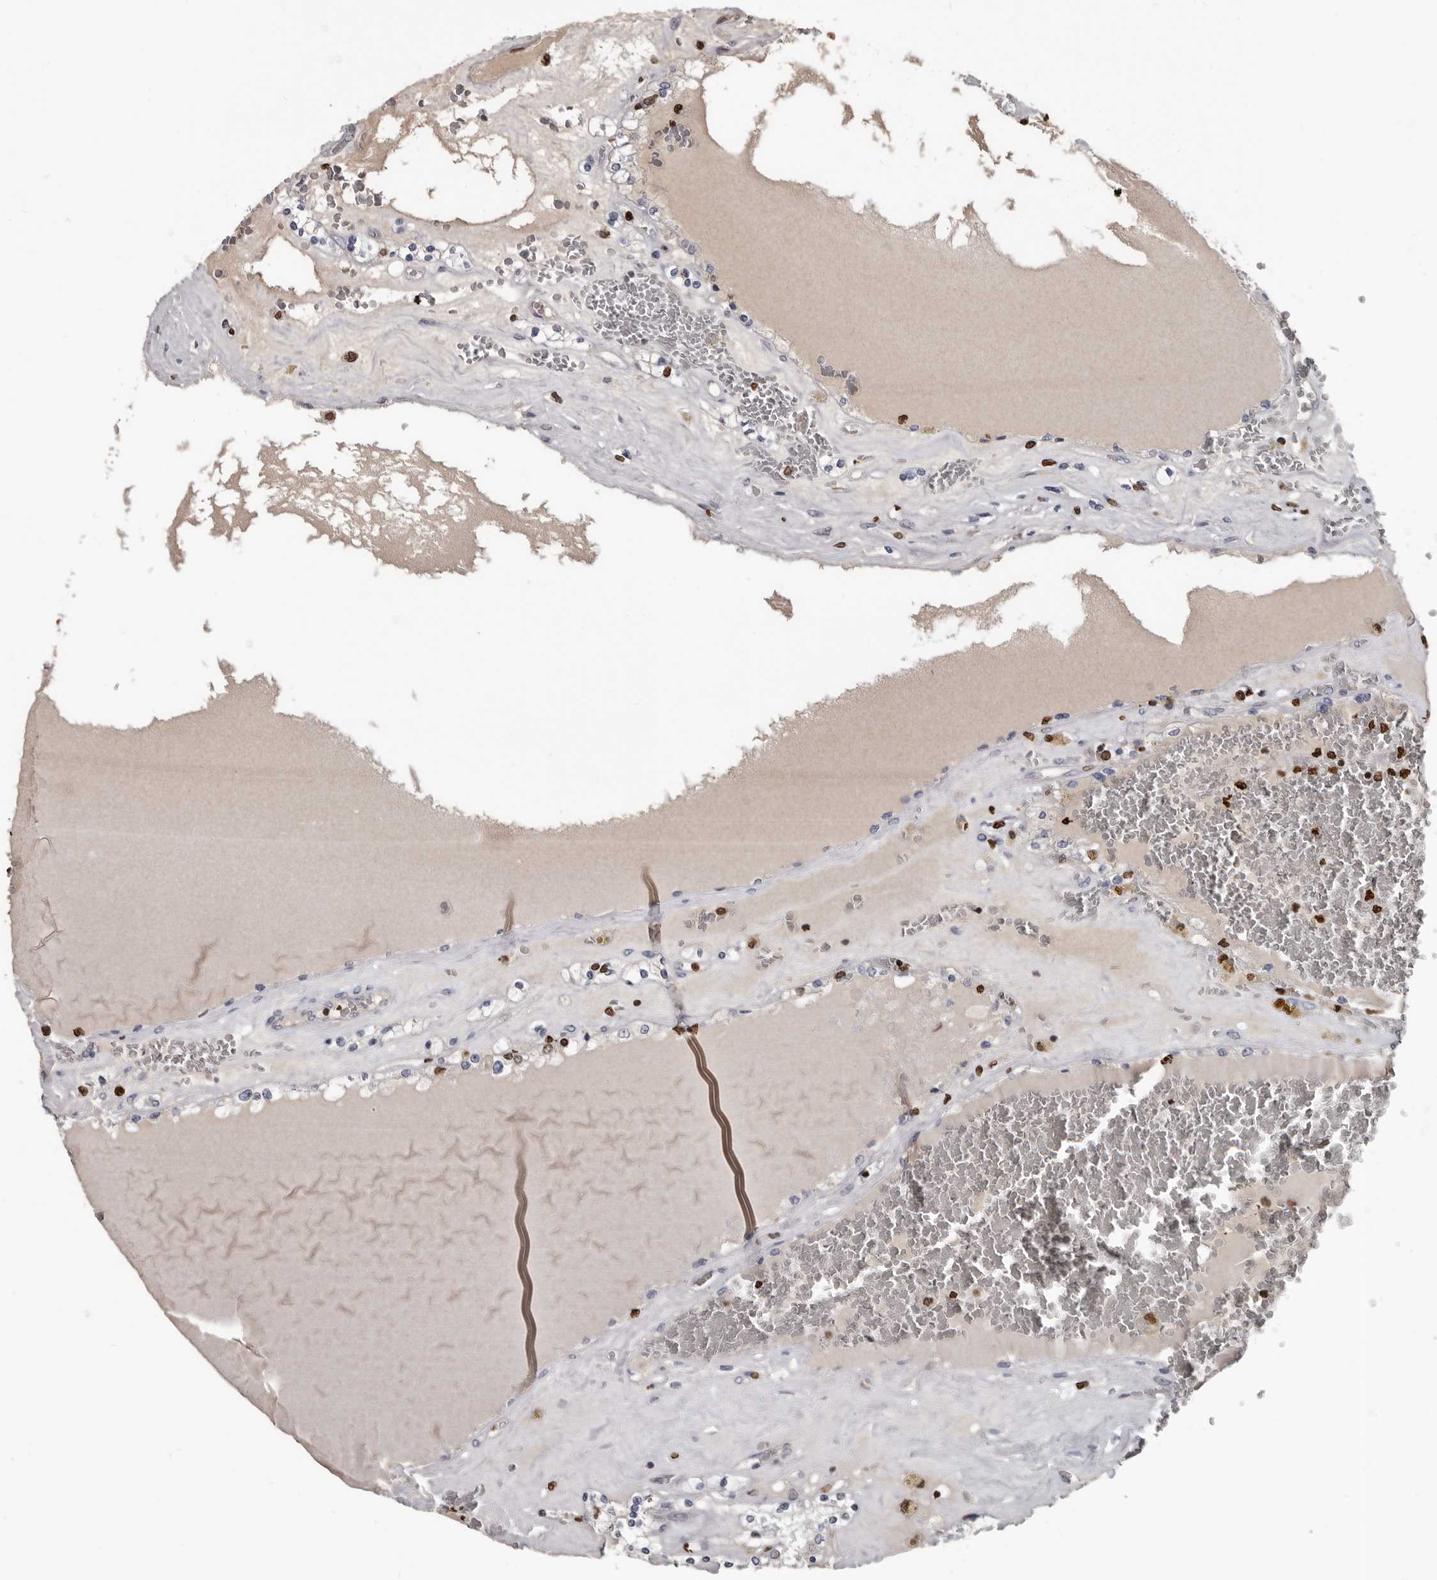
{"staining": {"intensity": "moderate", "quantity": "25%-75%", "location": "nuclear"}, "tissue": "renal cancer", "cell_type": "Tumor cells", "image_type": "cancer", "snomed": [{"axis": "morphology", "description": "Adenocarcinoma, NOS"}, {"axis": "topography", "description": "Kidney"}], "caption": "Human renal cancer stained with a protein marker exhibits moderate staining in tumor cells.", "gene": "AHR", "patient": {"sex": "female", "age": 56}}